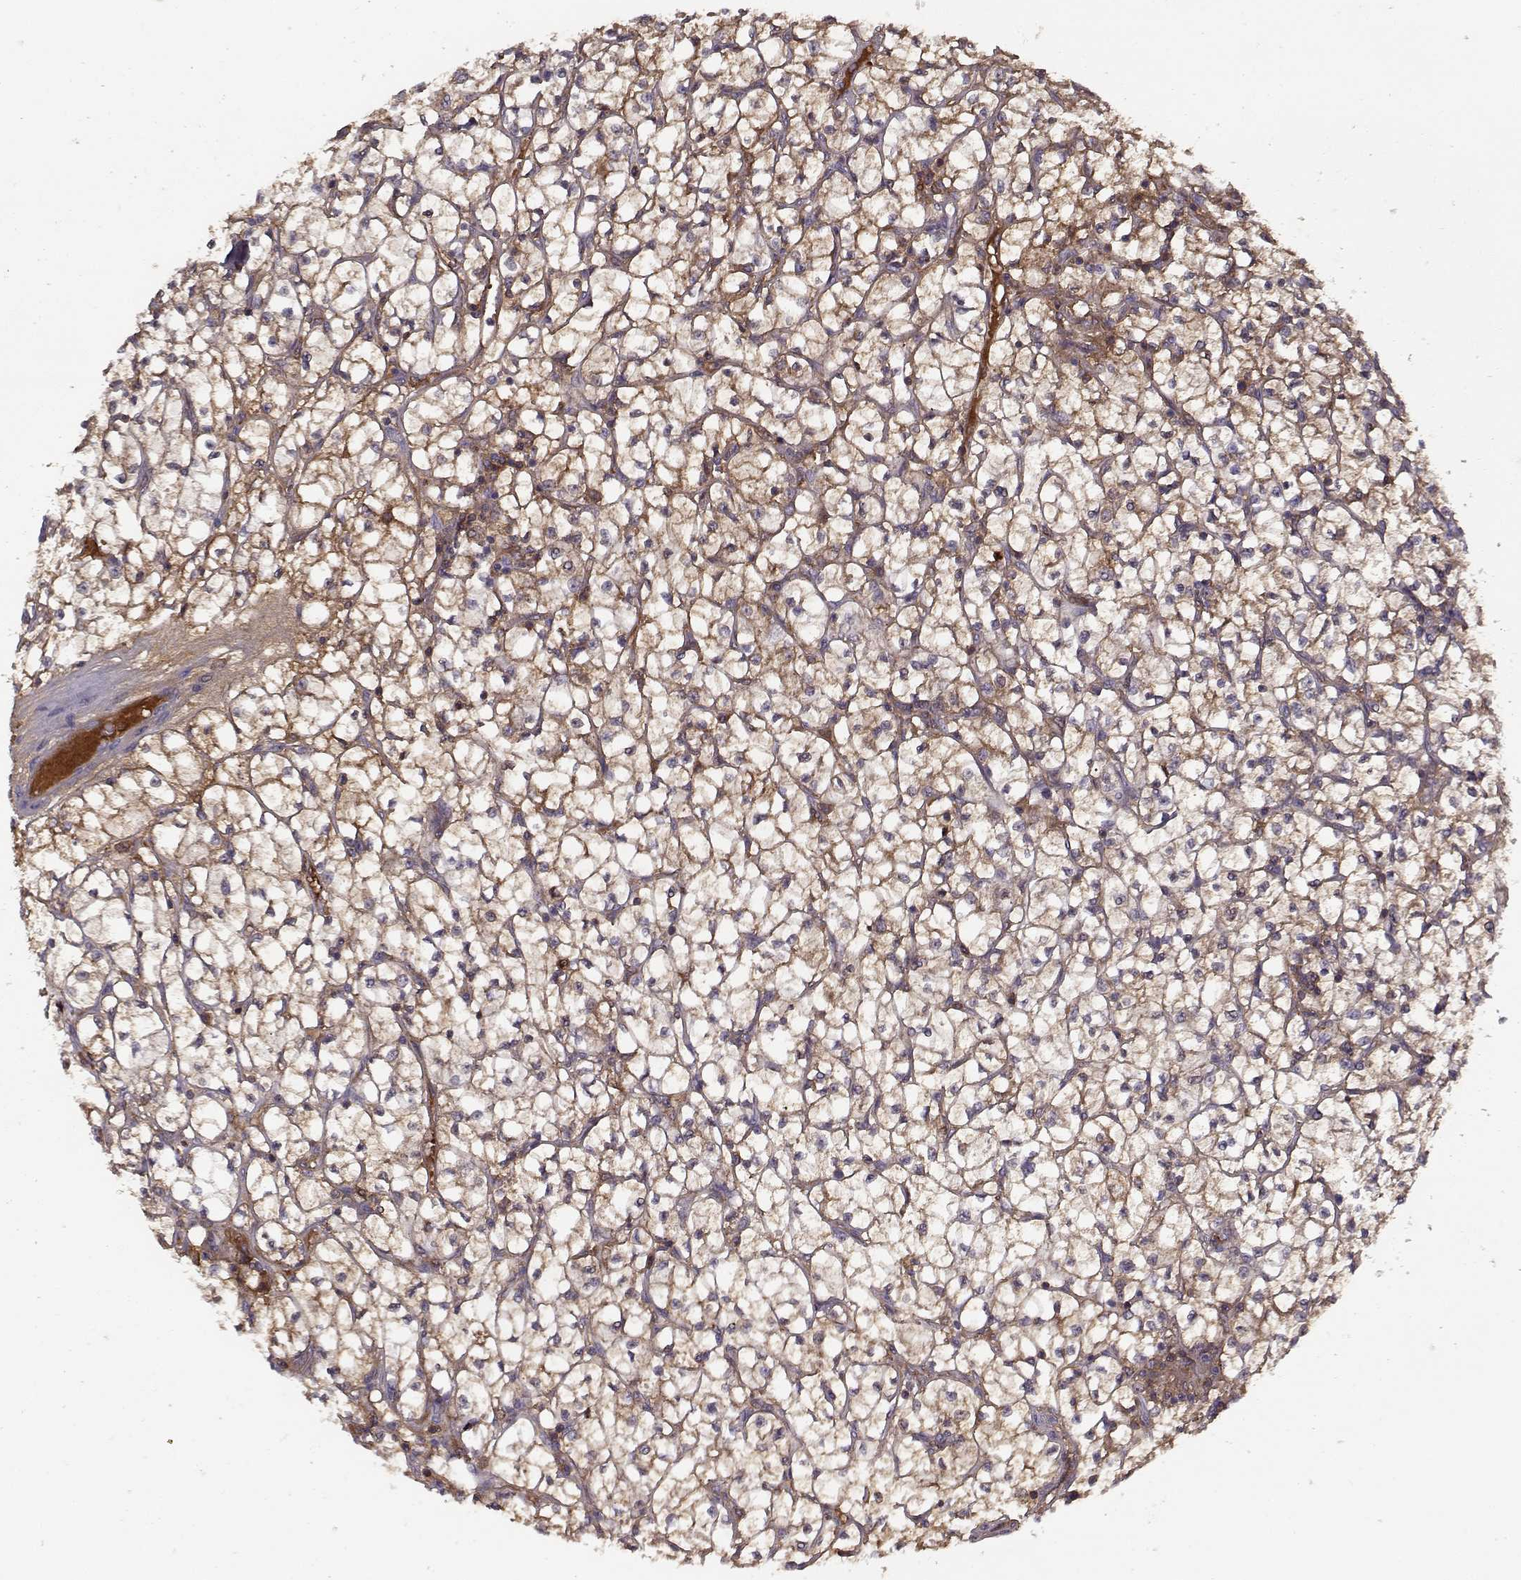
{"staining": {"intensity": "moderate", "quantity": "<25%", "location": "cytoplasmic/membranous"}, "tissue": "renal cancer", "cell_type": "Tumor cells", "image_type": "cancer", "snomed": [{"axis": "morphology", "description": "Adenocarcinoma, NOS"}, {"axis": "topography", "description": "Kidney"}], "caption": "Protein expression analysis of renal cancer displays moderate cytoplasmic/membranous positivity in about <25% of tumor cells. (Brightfield microscopy of DAB IHC at high magnification).", "gene": "AFM", "patient": {"sex": "female", "age": 64}}